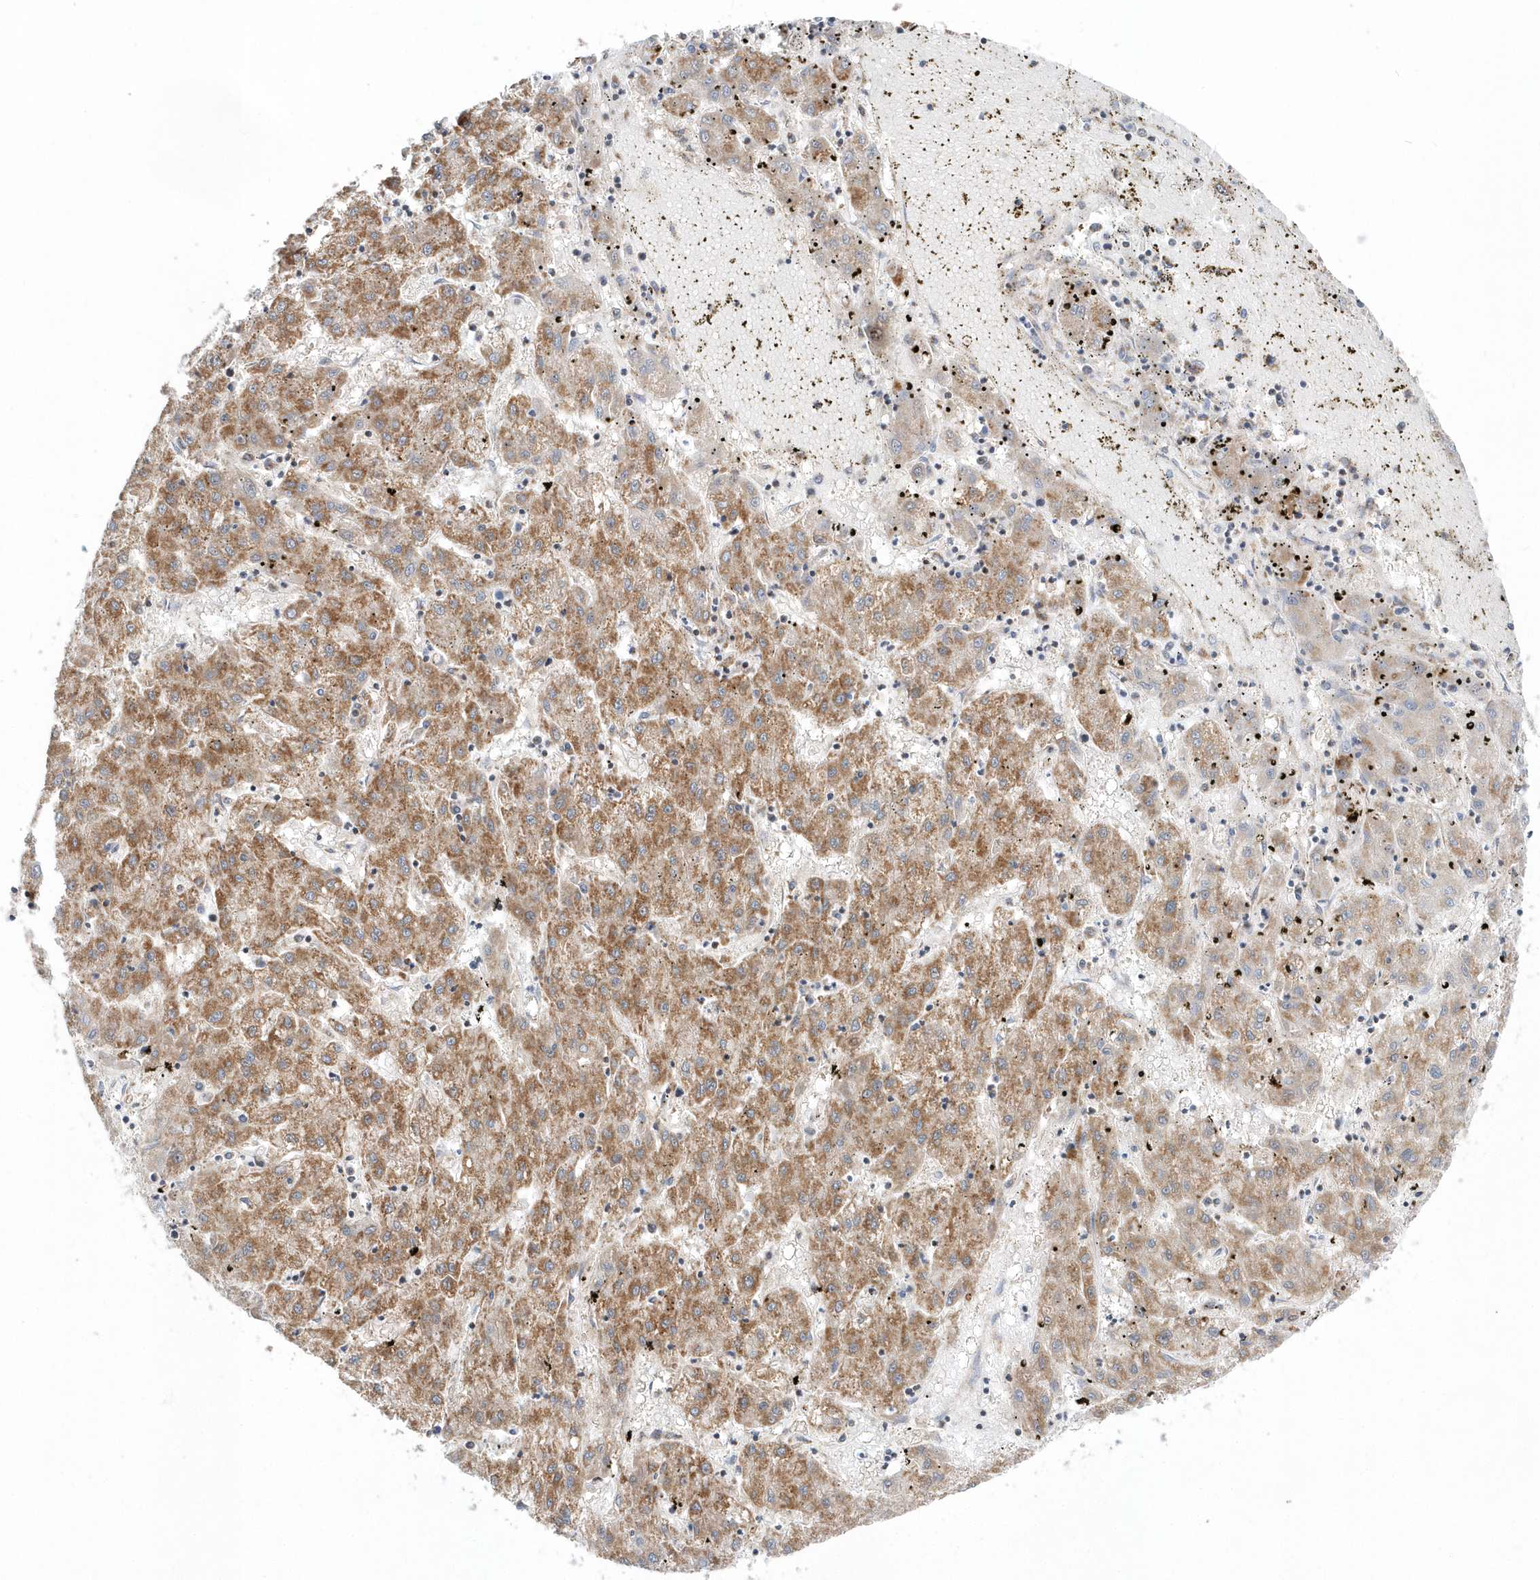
{"staining": {"intensity": "moderate", "quantity": "25%-75%", "location": "cytoplasmic/membranous"}, "tissue": "liver cancer", "cell_type": "Tumor cells", "image_type": "cancer", "snomed": [{"axis": "morphology", "description": "Carcinoma, Hepatocellular, NOS"}, {"axis": "topography", "description": "Liver"}], "caption": "This photomicrograph displays immunohistochemistry (IHC) staining of human hepatocellular carcinoma (liver), with medium moderate cytoplasmic/membranous positivity in approximately 25%-75% of tumor cells.", "gene": "OPA1", "patient": {"sex": "male", "age": 72}}